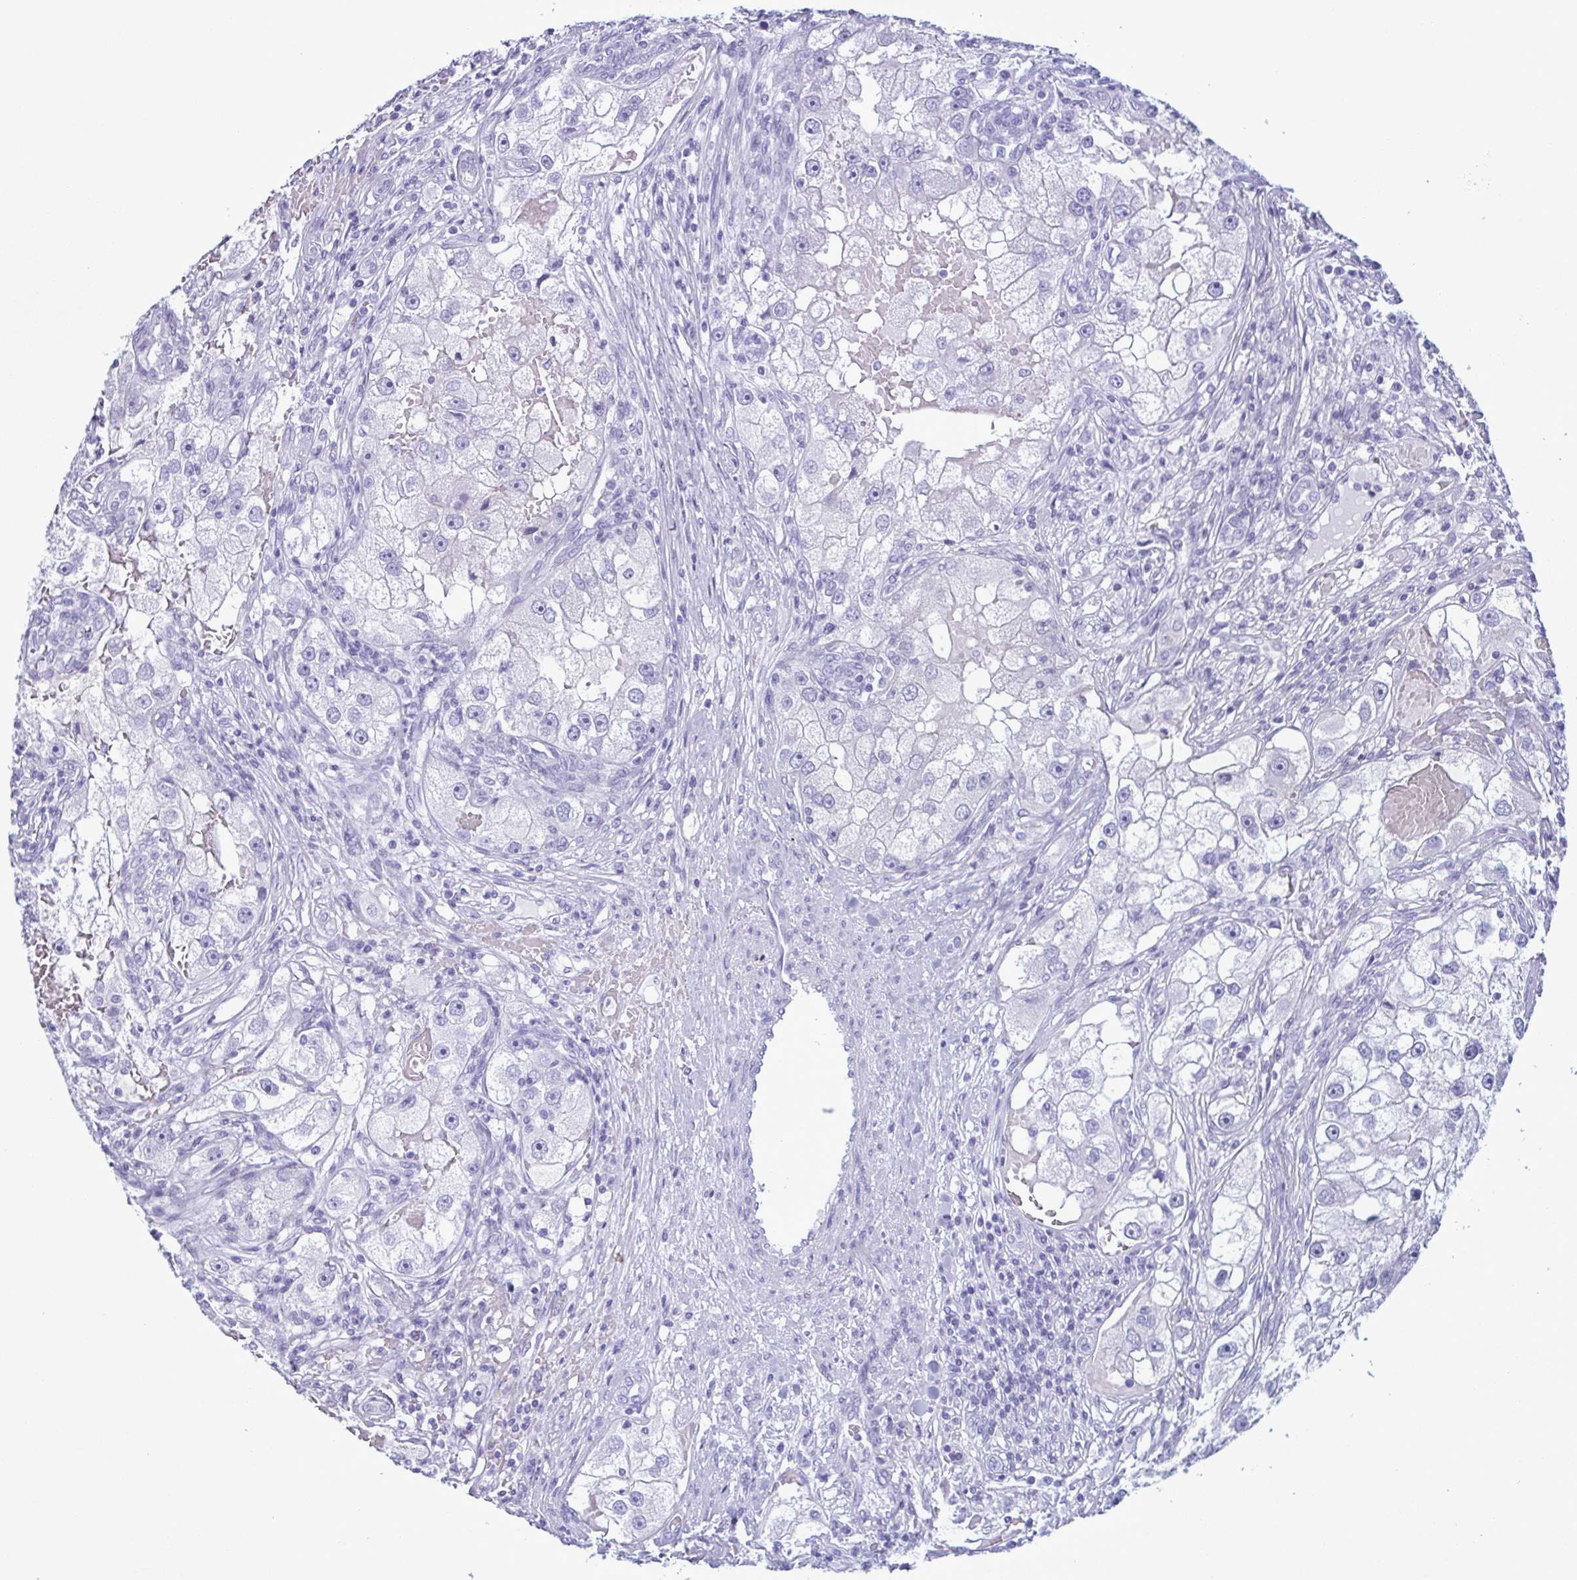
{"staining": {"intensity": "negative", "quantity": "none", "location": "none"}, "tissue": "renal cancer", "cell_type": "Tumor cells", "image_type": "cancer", "snomed": [{"axis": "morphology", "description": "Adenocarcinoma, NOS"}, {"axis": "topography", "description": "Kidney"}], "caption": "Histopathology image shows no protein positivity in tumor cells of adenocarcinoma (renal) tissue. The staining is performed using DAB brown chromogen with nuclei counter-stained in using hematoxylin.", "gene": "LTF", "patient": {"sex": "male", "age": 63}}